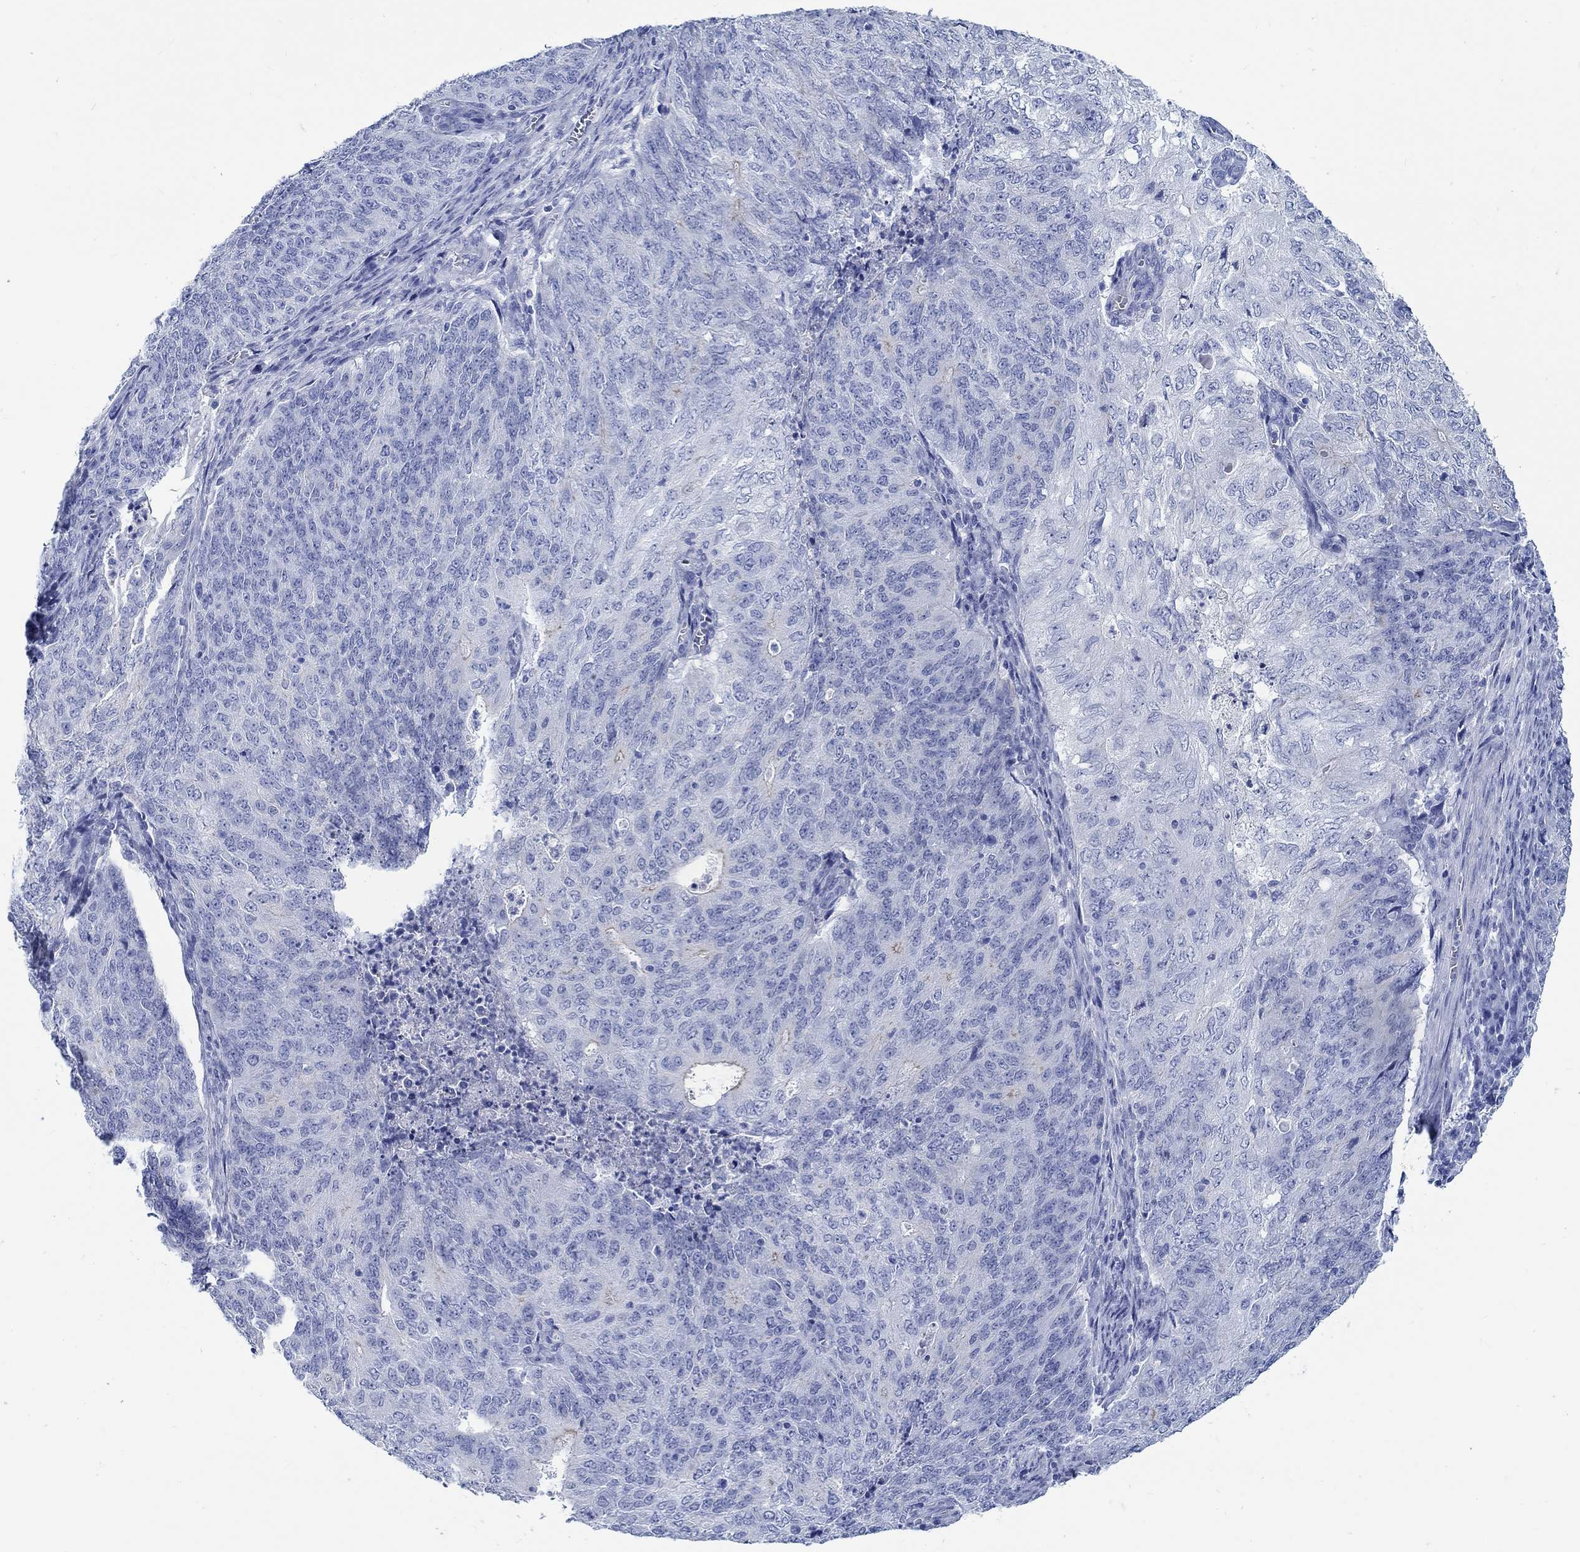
{"staining": {"intensity": "negative", "quantity": "none", "location": "none"}, "tissue": "endometrial cancer", "cell_type": "Tumor cells", "image_type": "cancer", "snomed": [{"axis": "morphology", "description": "Adenocarcinoma, NOS"}, {"axis": "topography", "description": "Endometrium"}], "caption": "DAB immunohistochemical staining of human endometrial cancer (adenocarcinoma) exhibits no significant positivity in tumor cells.", "gene": "RD3L", "patient": {"sex": "female", "age": 82}}